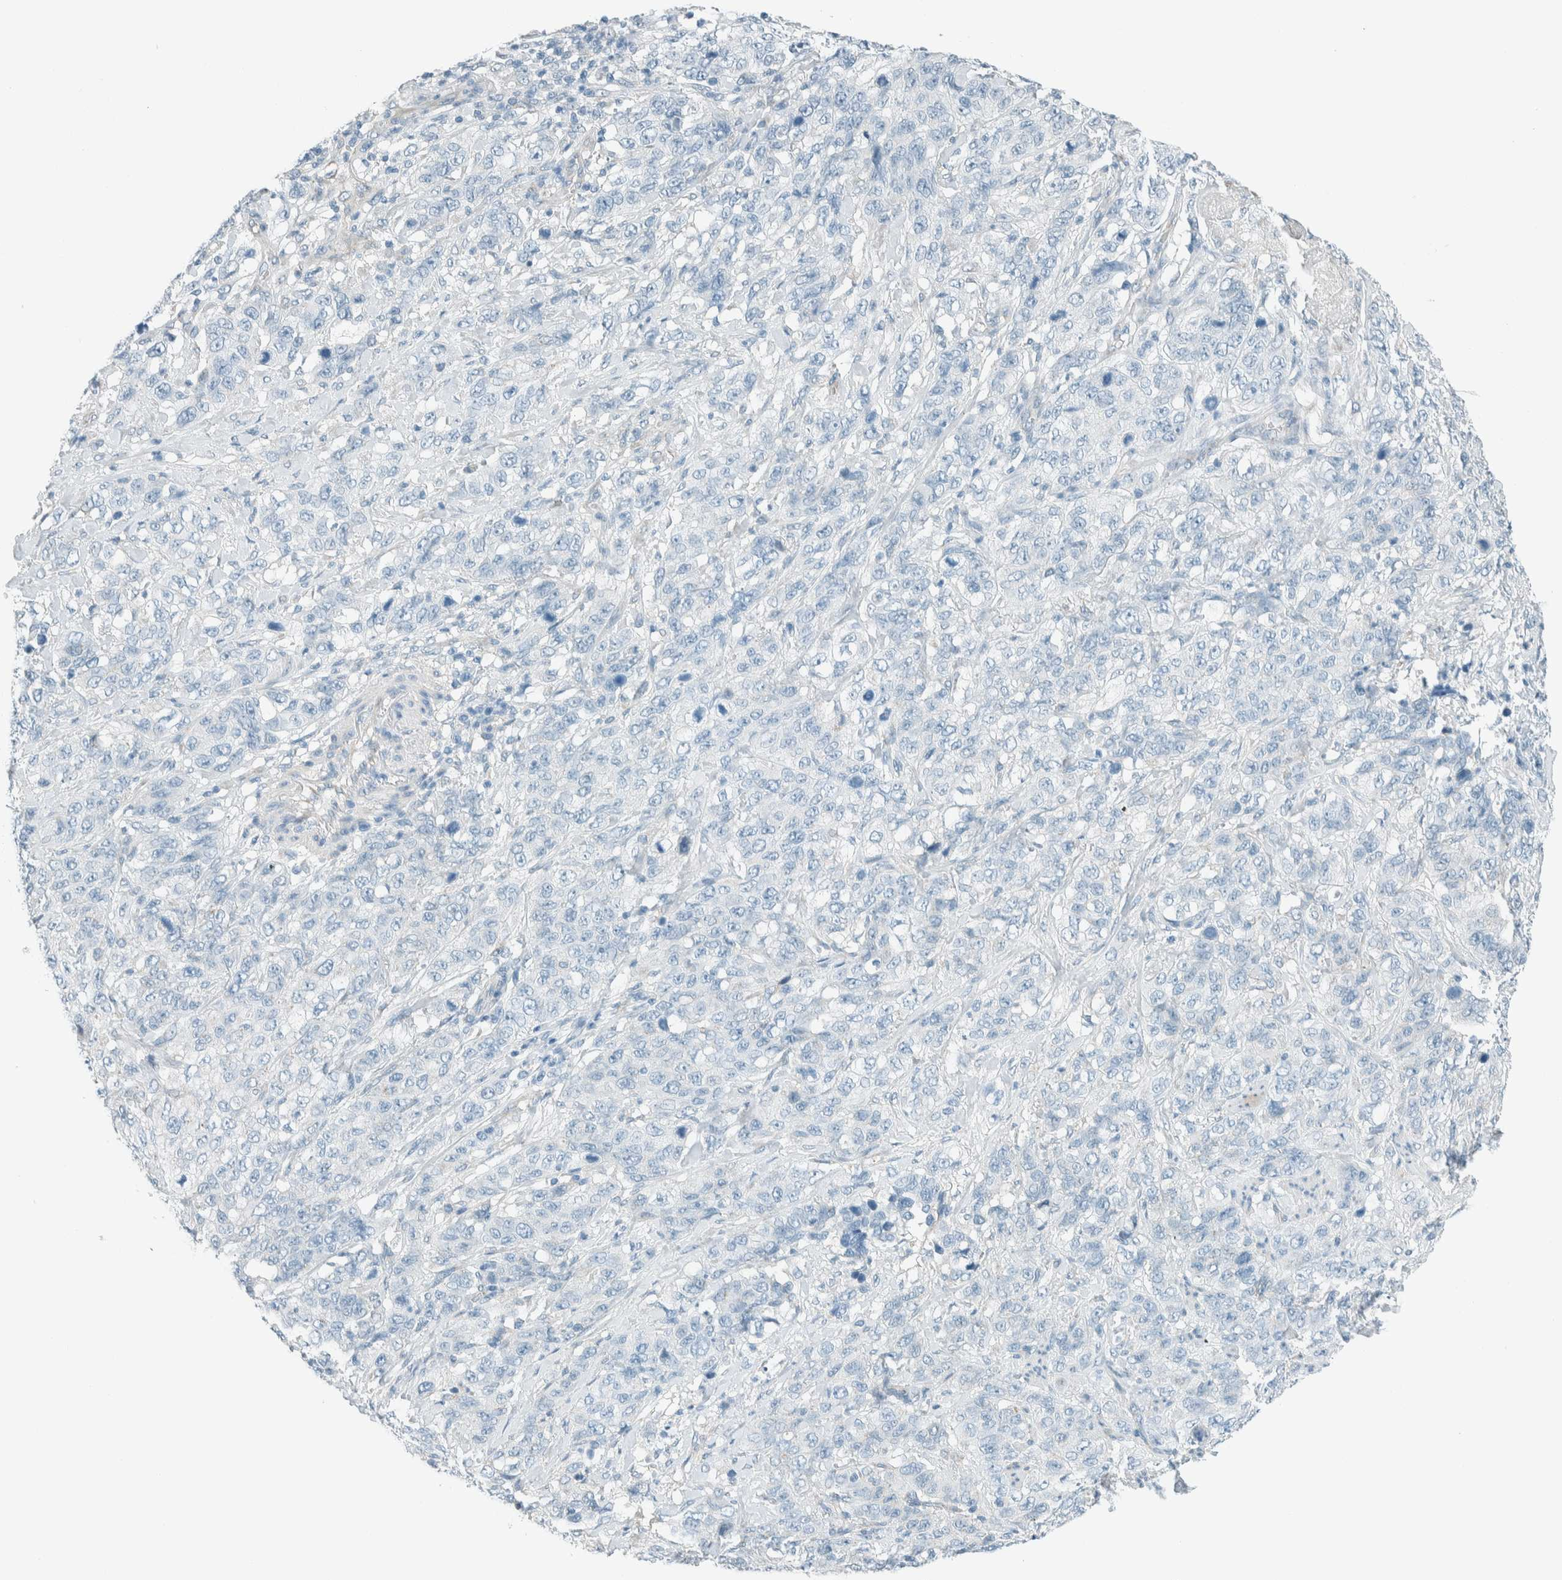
{"staining": {"intensity": "negative", "quantity": "none", "location": "none"}, "tissue": "stomach cancer", "cell_type": "Tumor cells", "image_type": "cancer", "snomed": [{"axis": "morphology", "description": "Adenocarcinoma, NOS"}, {"axis": "topography", "description": "Stomach"}], "caption": "IHC image of neoplastic tissue: stomach cancer (adenocarcinoma) stained with DAB (3,3'-diaminobenzidine) reveals no significant protein expression in tumor cells.", "gene": "ALDH7A1", "patient": {"sex": "male", "age": 48}}